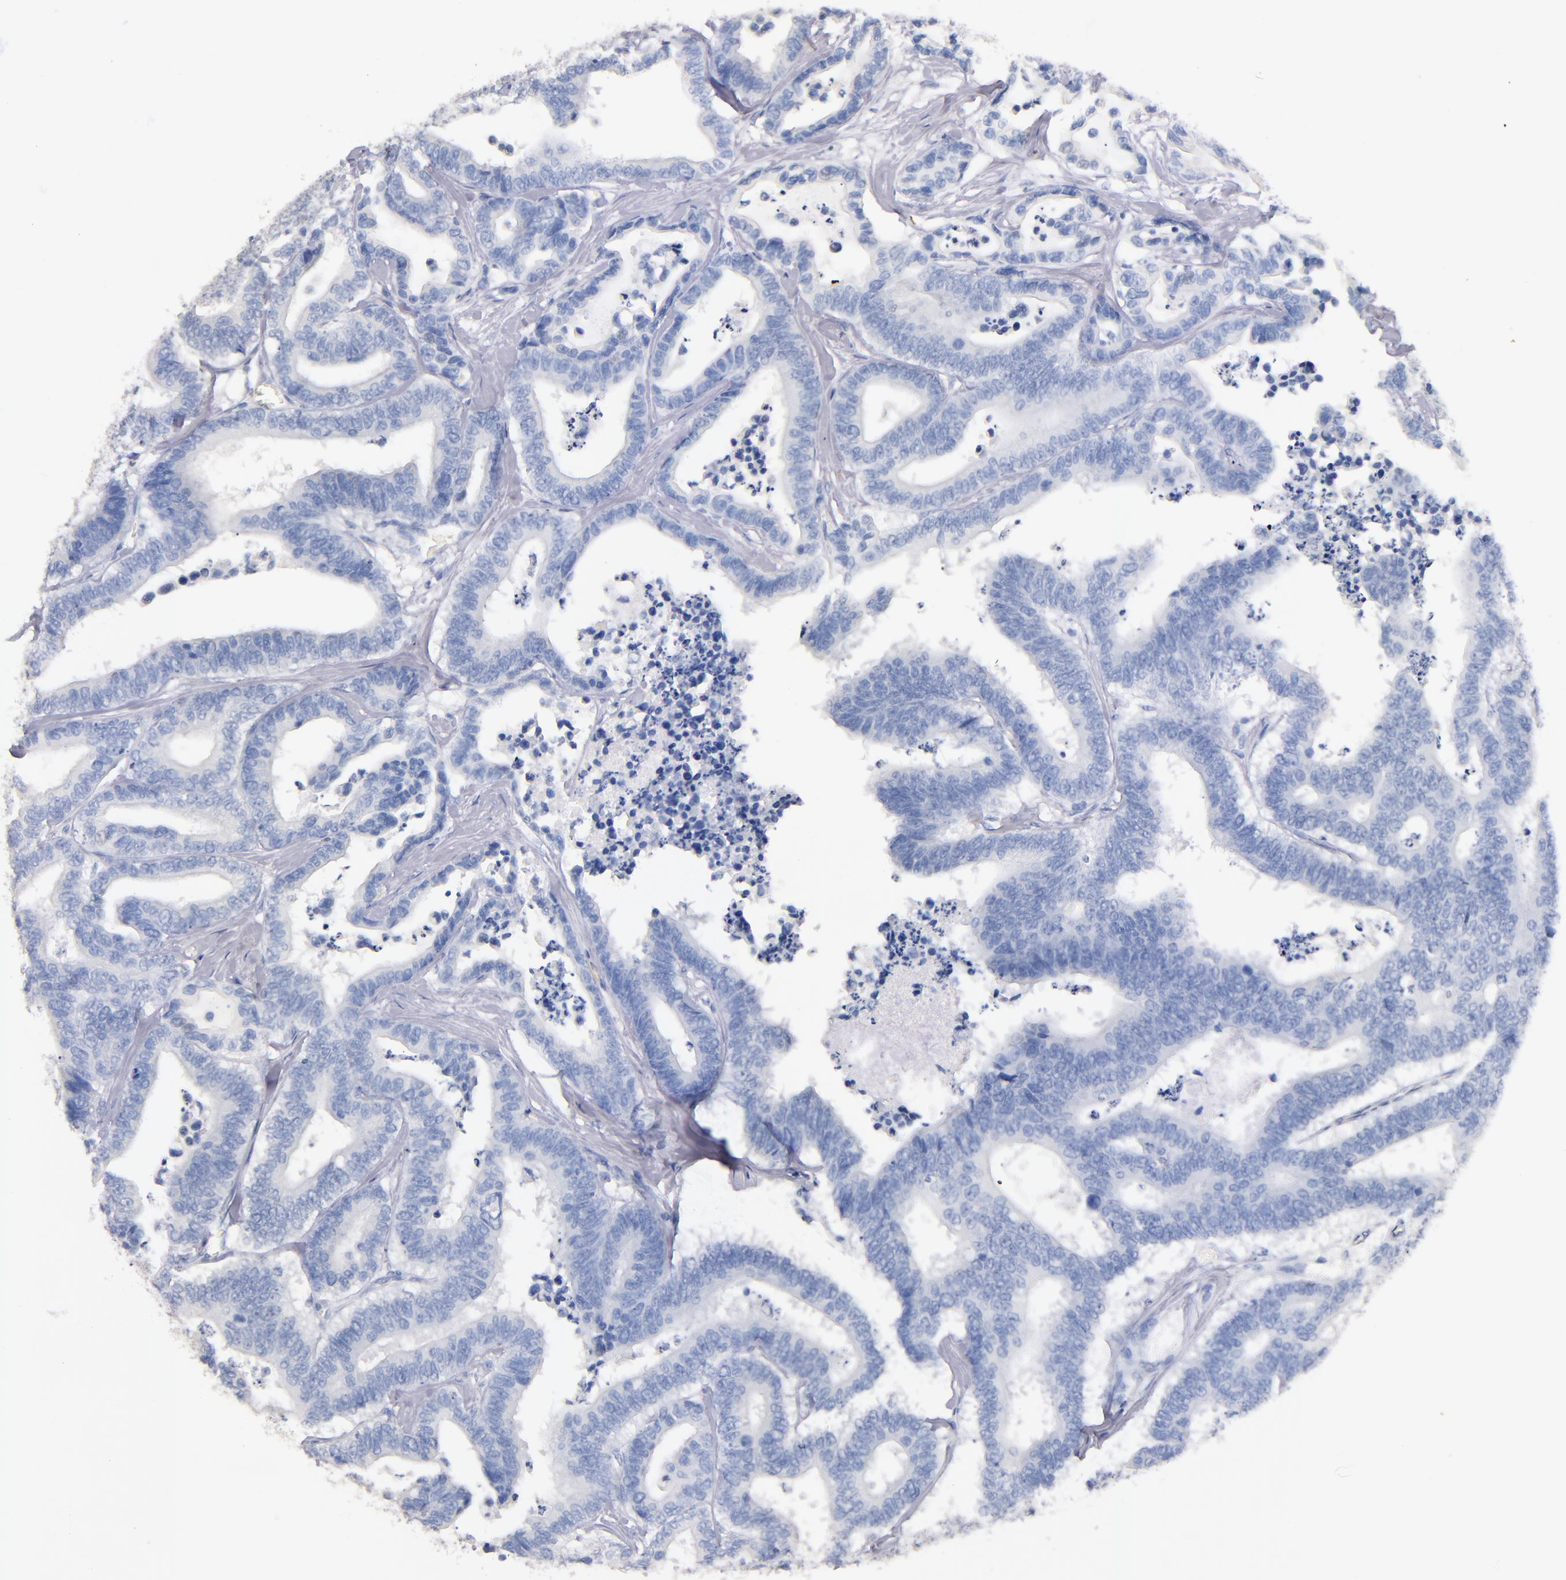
{"staining": {"intensity": "negative", "quantity": "none", "location": "none"}, "tissue": "colorectal cancer", "cell_type": "Tumor cells", "image_type": "cancer", "snomed": [{"axis": "morphology", "description": "Adenocarcinoma, NOS"}, {"axis": "topography", "description": "Colon"}], "caption": "The micrograph demonstrates no staining of tumor cells in colorectal adenocarcinoma.", "gene": "KIT", "patient": {"sex": "male", "age": 82}}